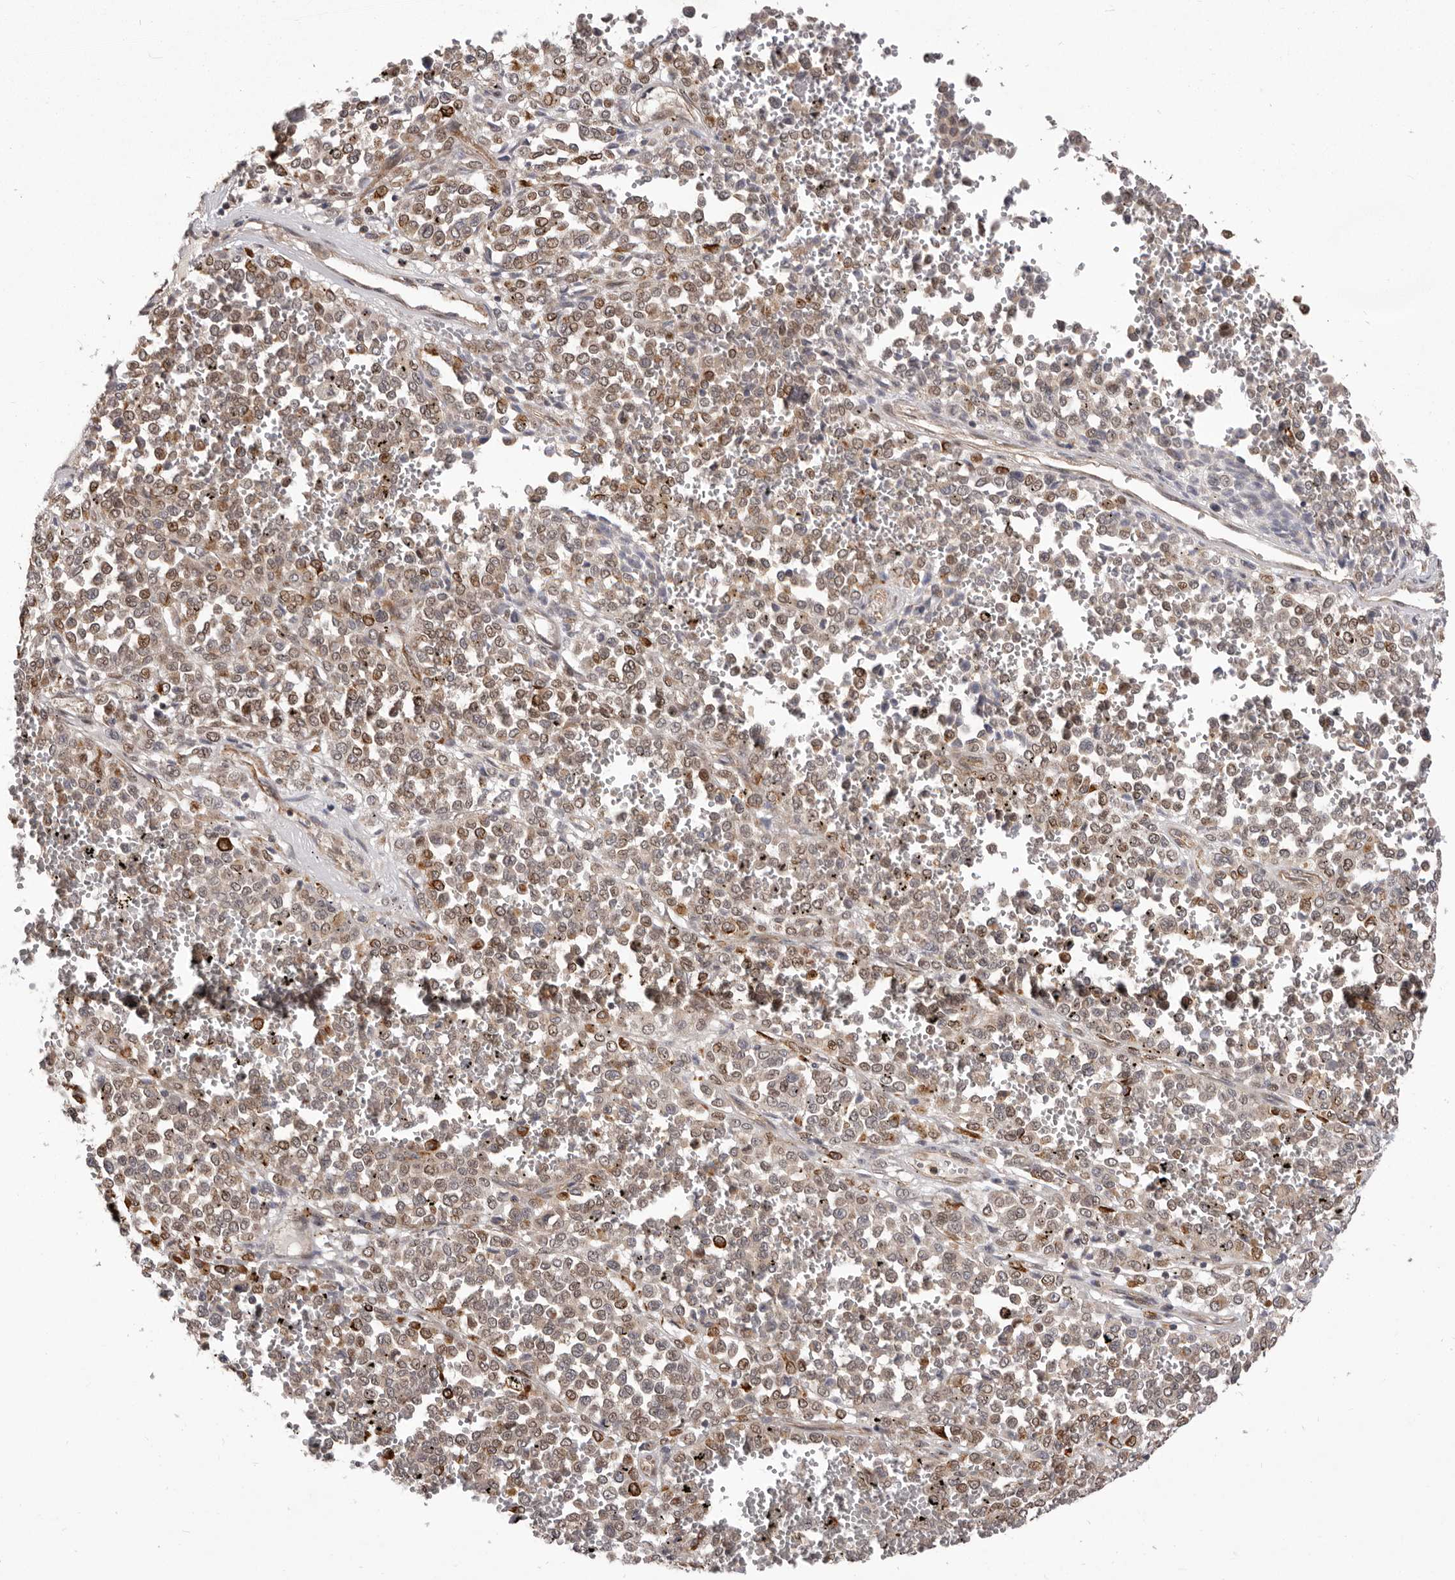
{"staining": {"intensity": "weak", "quantity": ">75%", "location": "cytoplasmic/membranous"}, "tissue": "melanoma", "cell_type": "Tumor cells", "image_type": "cancer", "snomed": [{"axis": "morphology", "description": "Malignant melanoma, Metastatic site"}, {"axis": "topography", "description": "Pancreas"}], "caption": "Brown immunohistochemical staining in human malignant melanoma (metastatic site) reveals weak cytoplasmic/membranous expression in about >75% of tumor cells.", "gene": "GLRX3", "patient": {"sex": "female", "age": 30}}